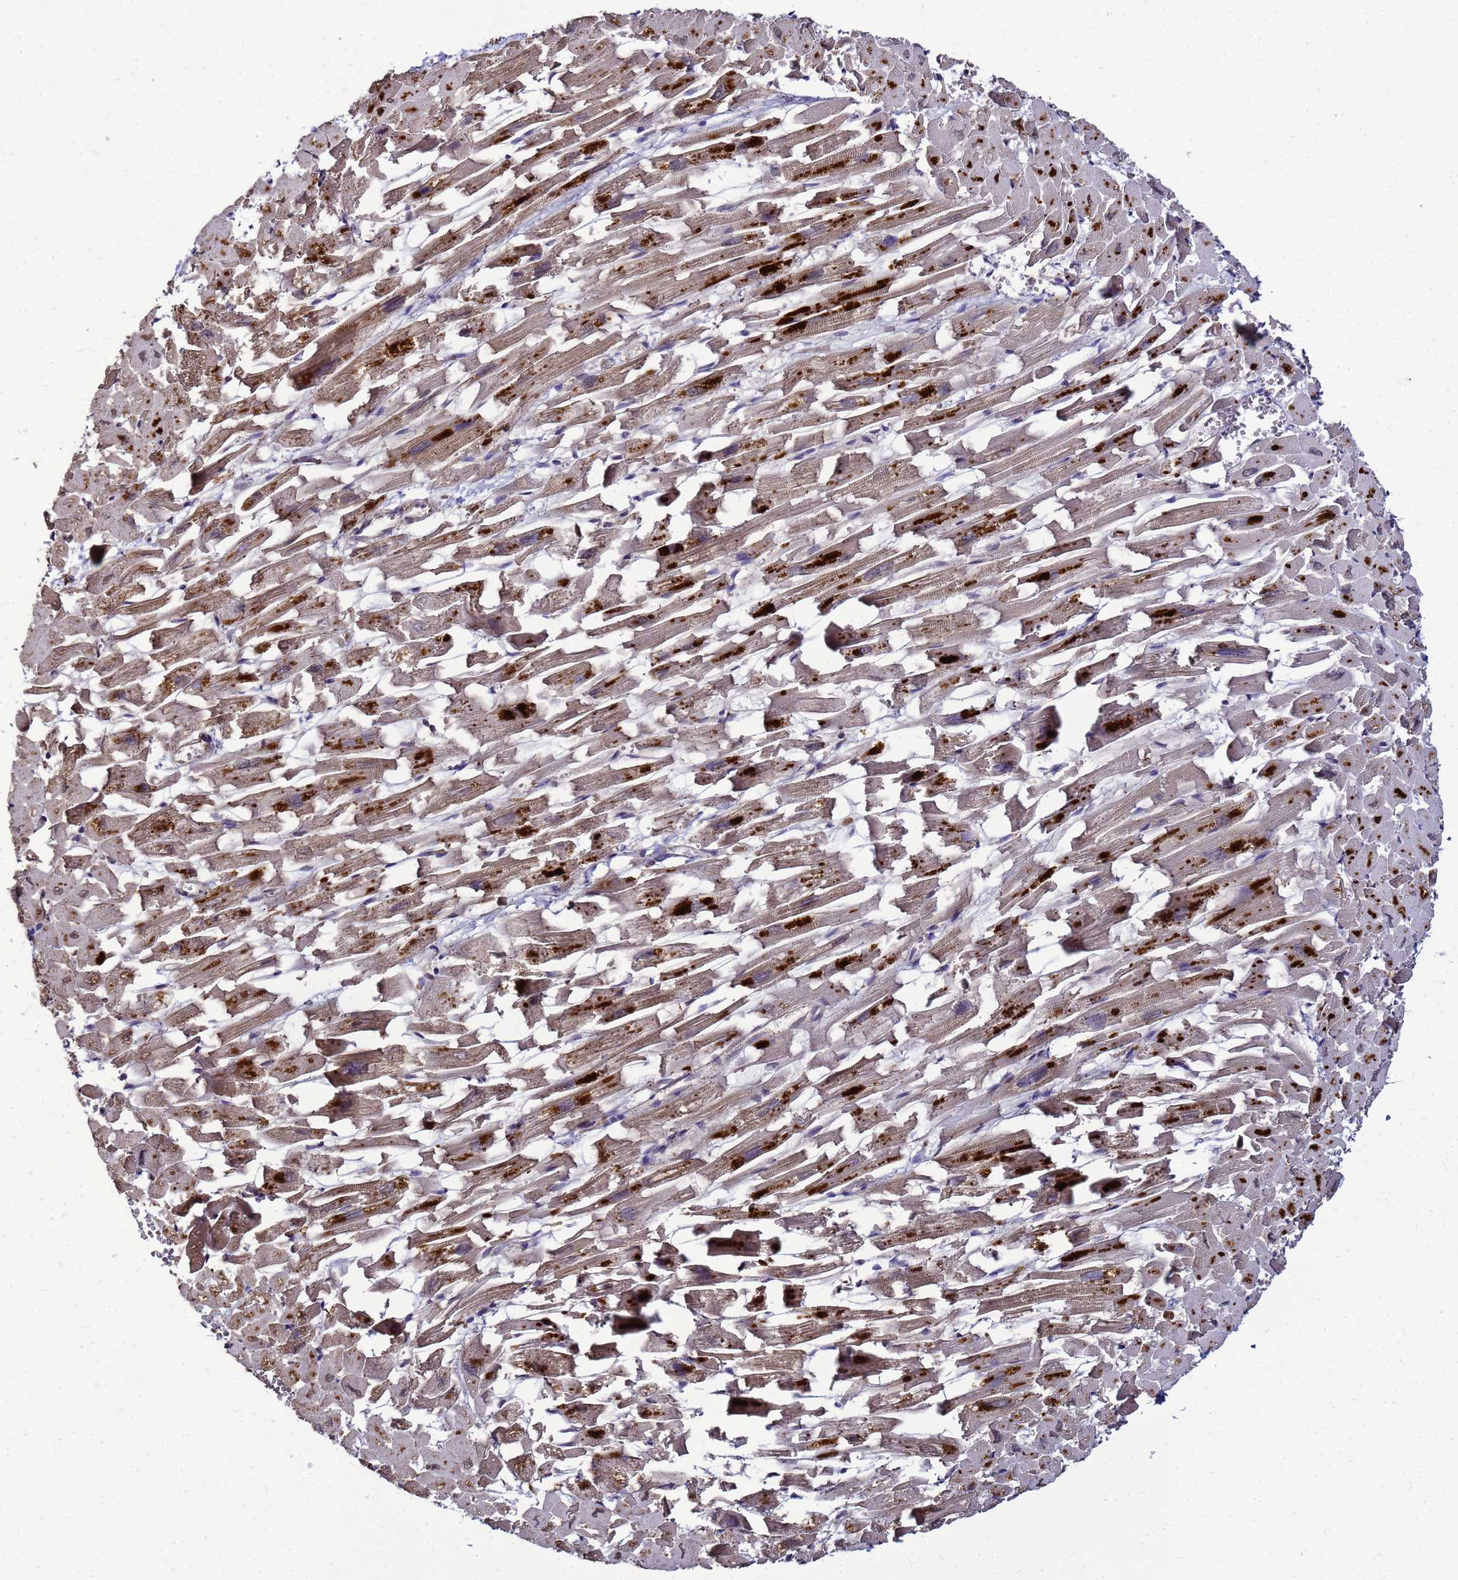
{"staining": {"intensity": "moderate", "quantity": ">75%", "location": "cytoplasmic/membranous"}, "tissue": "heart muscle", "cell_type": "Cardiomyocytes", "image_type": "normal", "snomed": [{"axis": "morphology", "description": "Normal tissue, NOS"}, {"axis": "topography", "description": "Heart"}], "caption": "Immunohistochemical staining of unremarkable heart muscle exhibits >75% levels of moderate cytoplasmic/membranous protein positivity in about >75% of cardiomyocytes. Using DAB (3,3'-diaminobenzidine) (brown) and hematoxylin (blue) stains, captured at high magnification using brightfield microscopy.", "gene": "SAT1", "patient": {"sex": "female", "age": 64}}